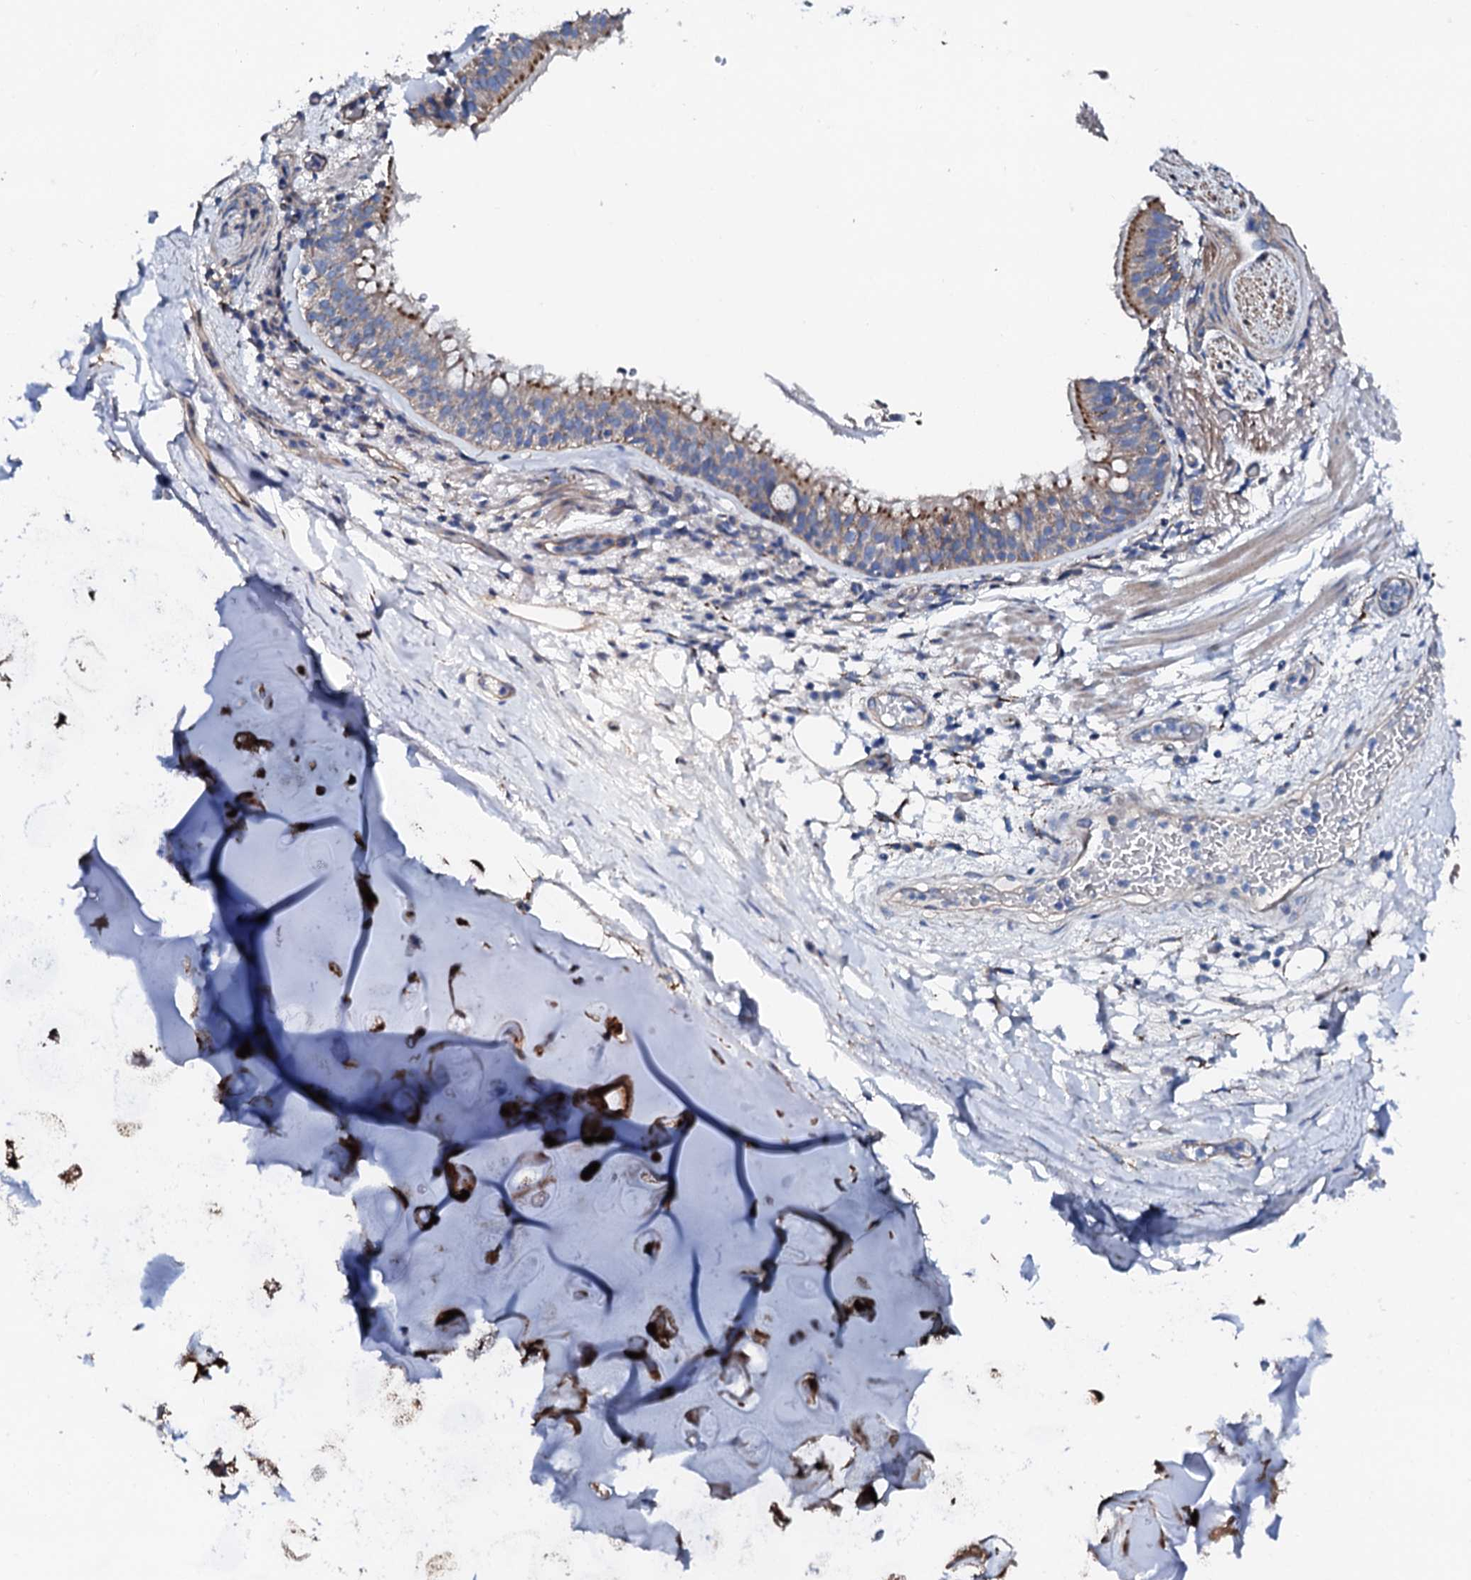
{"staining": {"intensity": "negative", "quantity": "none", "location": "none"}, "tissue": "adipose tissue", "cell_type": "Adipocytes", "image_type": "normal", "snomed": [{"axis": "morphology", "description": "Normal tissue, NOS"}, {"axis": "topography", "description": "Lymph node"}, {"axis": "topography", "description": "Cartilage tissue"}, {"axis": "topography", "description": "Bronchus"}], "caption": "The histopathology image shows no staining of adipocytes in normal adipose tissue. The staining was performed using DAB (3,3'-diaminobenzidine) to visualize the protein expression in brown, while the nuclei were stained in blue with hematoxylin (Magnification: 20x).", "gene": "KLHL32", "patient": {"sex": "male", "age": 63}}